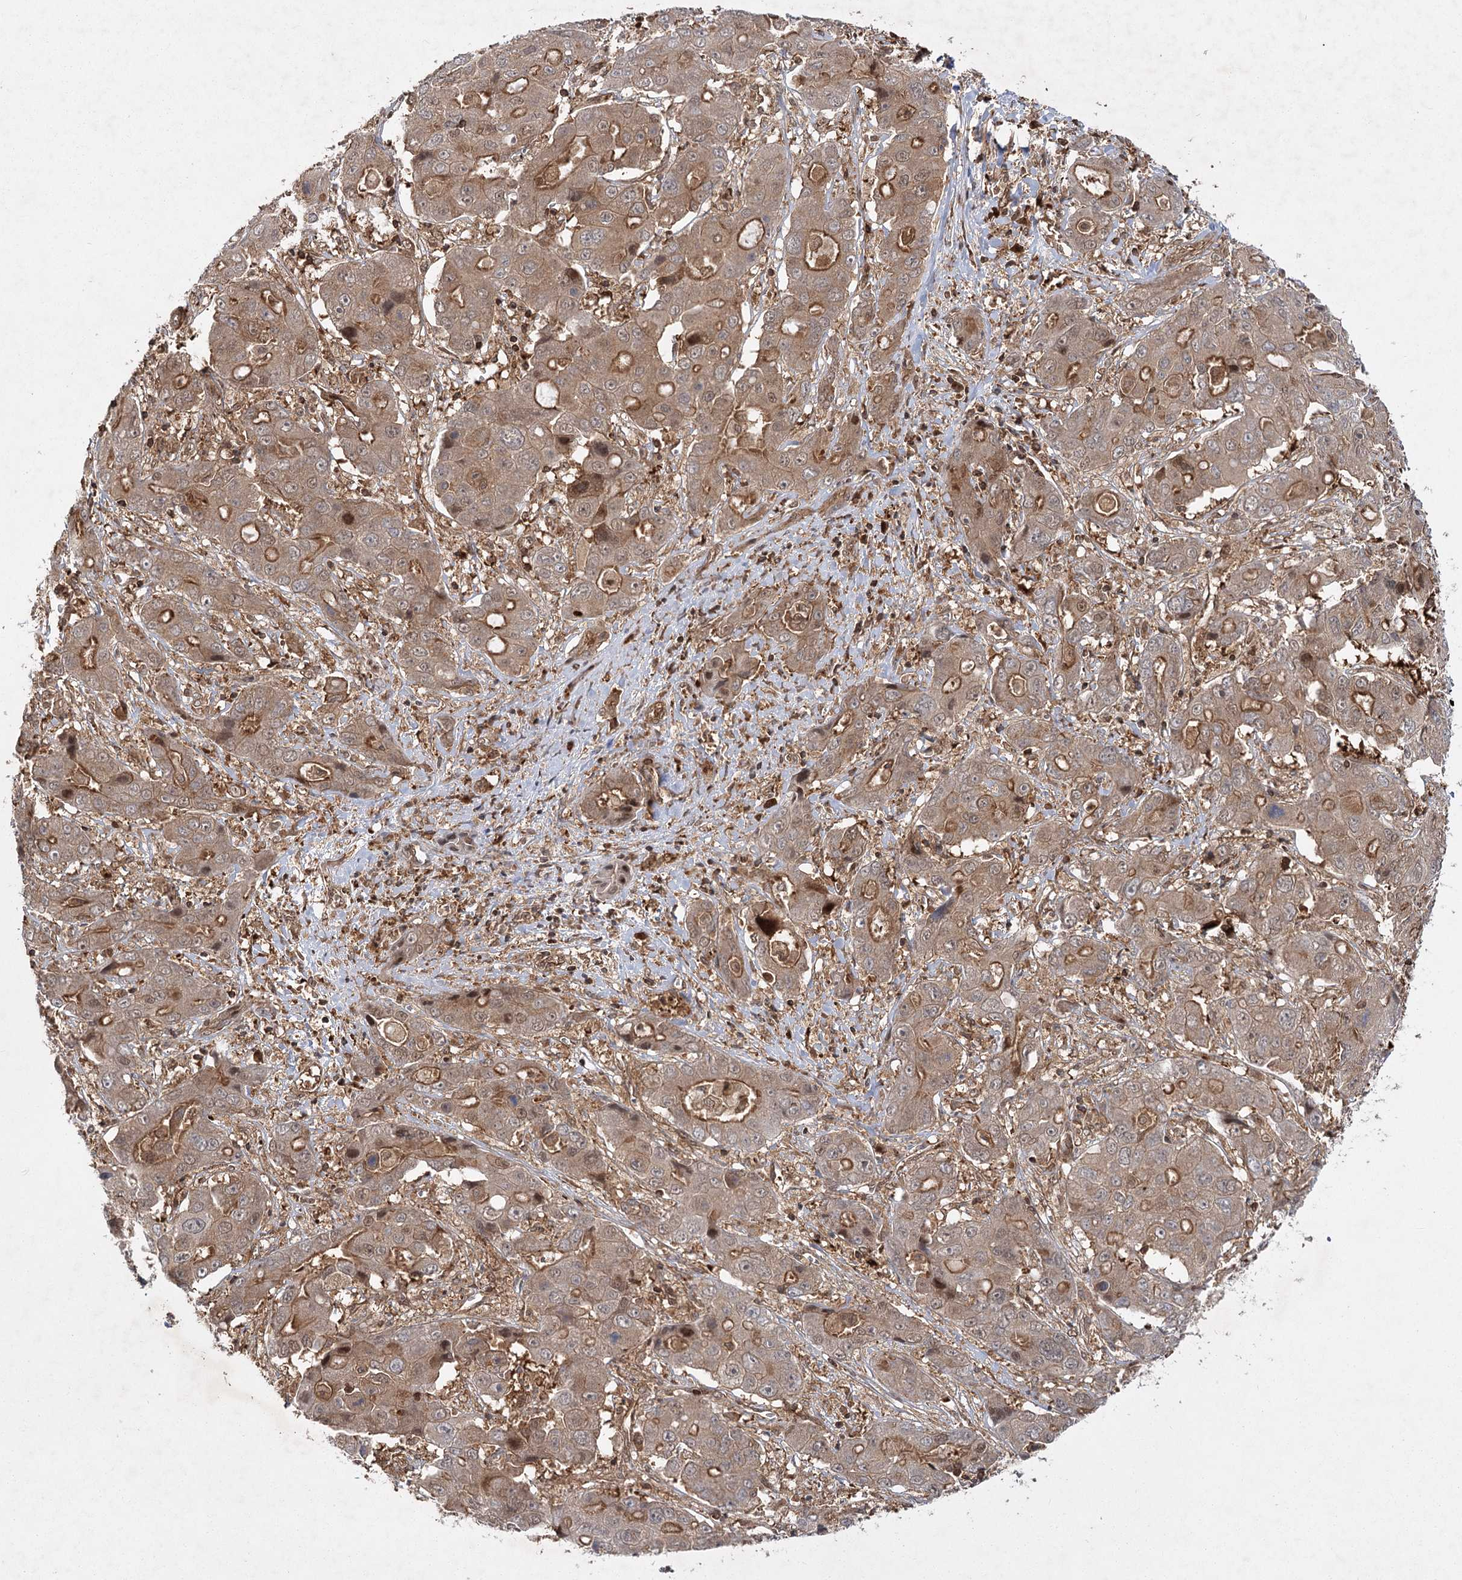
{"staining": {"intensity": "moderate", "quantity": ">75%", "location": "cytoplasmic/membranous"}, "tissue": "liver cancer", "cell_type": "Tumor cells", "image_type": "cancer", "snomed": [{"axis": "morphology", "description": "Cholangiocarcinoma"}, {"axis": "topography", "description": "Liver"}], "caption": "The photomicrograph demonstrates a brown stain indicating the presence of a protein in the cytoplasmic/membranous of tumor cells in cholangiocarcinoma (liver).", "gene": "MDFIC", "patient": {"sex": "male", "age": 67}}